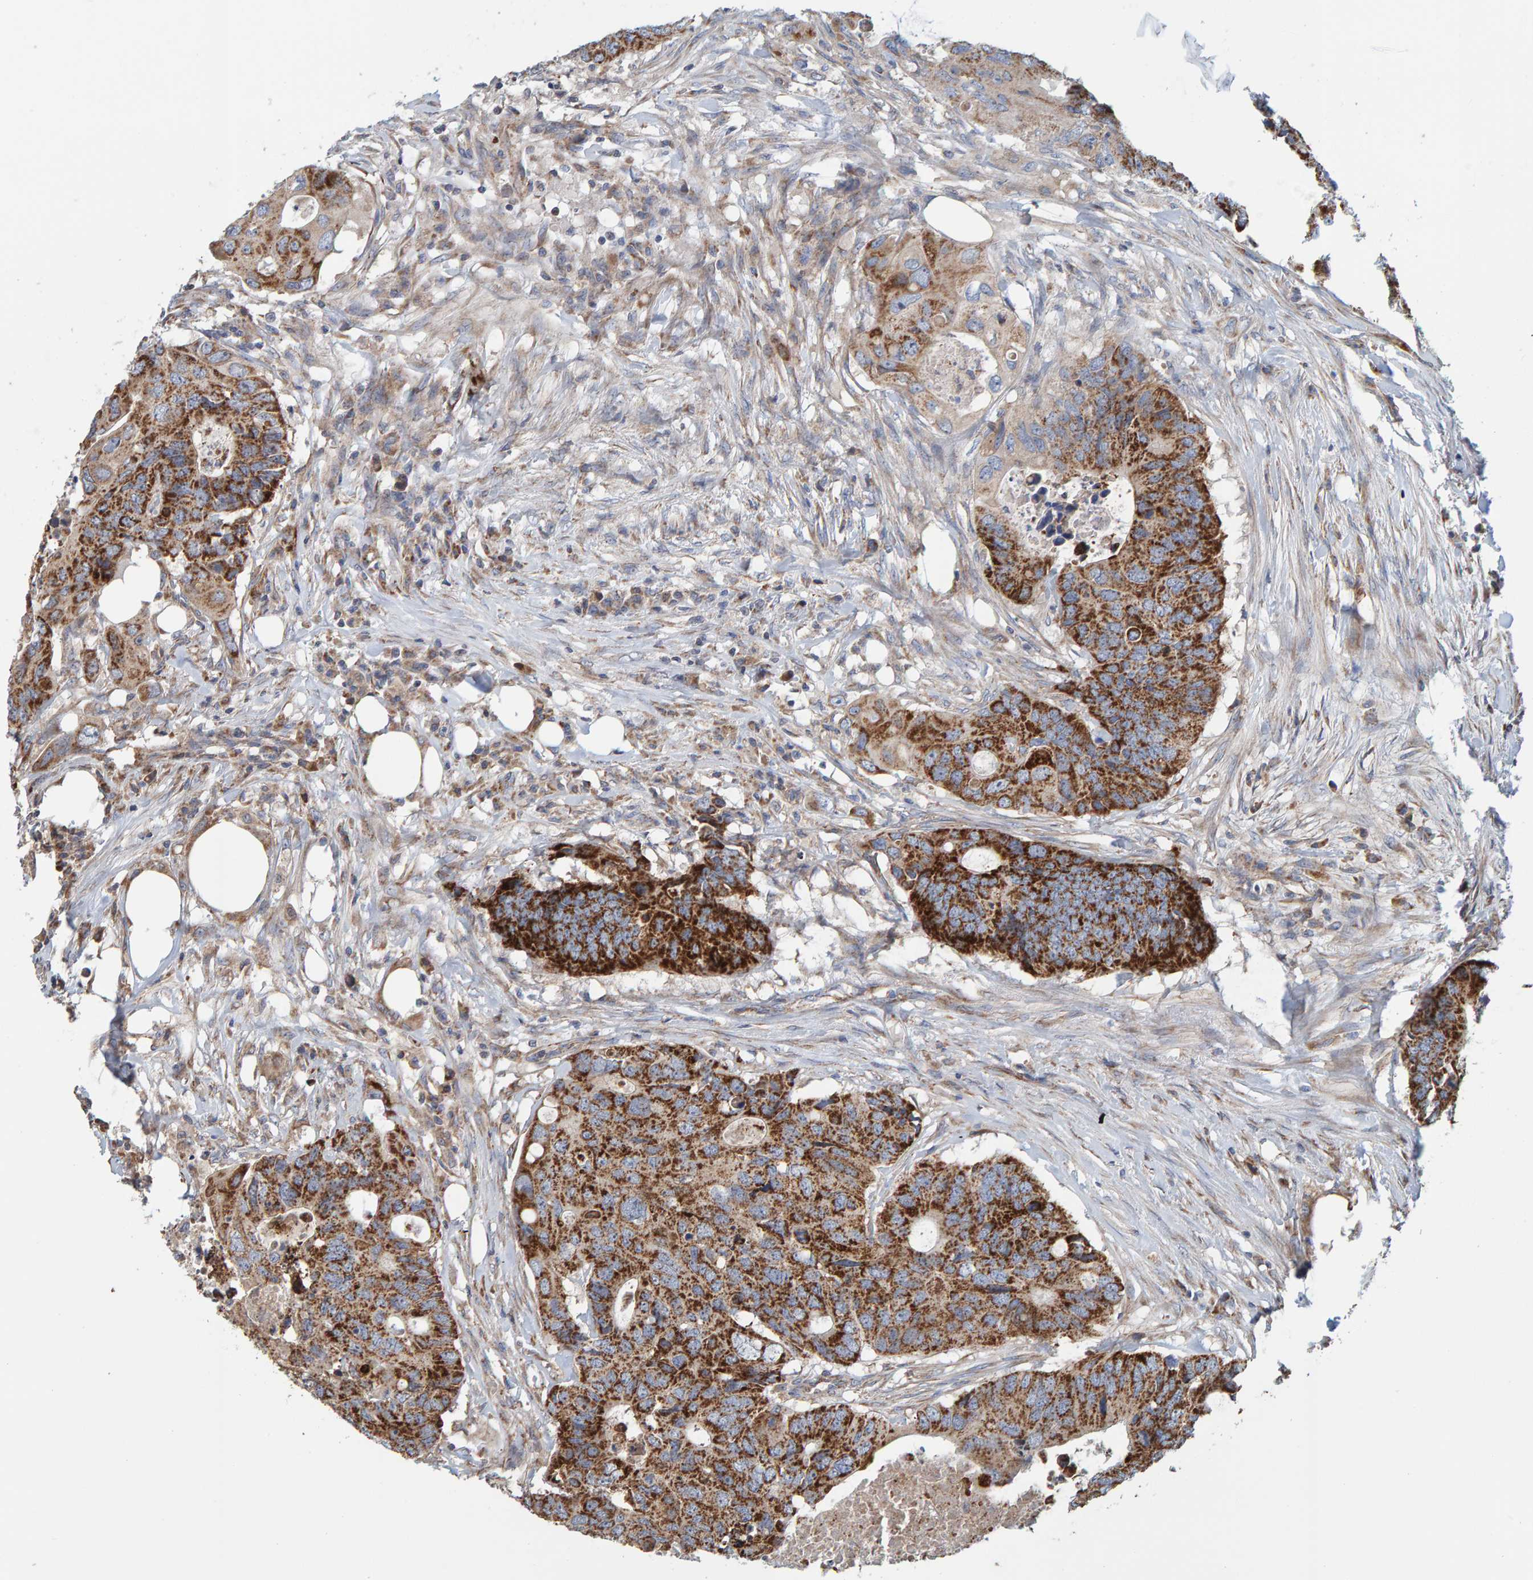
{"staining": {"intensity": "strong", "quantity": ">75%", "location": "cytoplasmic/membranous"}, "tissue": "colorectal cancer", "cell_type": "Tumor cells", "image_type": "cancer", "snomed": [{"axis": "morphology", "description": "Adenocarcinoma, NOS"}, {"axis": "topography", "description": "Colon"}], "caption": "The photomicrograph reveals immunohistochemical staining of colorectal adenocarcinoma. There is strong cytoplasmic/membranous positivity is appreciated in approximately >75% of tumor cells. (DAB (3,3'-diaminobenzidine) = brown stain, brightfield microscopy at high magnification).", "gene": "MRPL45", "patient": {"sex": "male", "age": 71}}